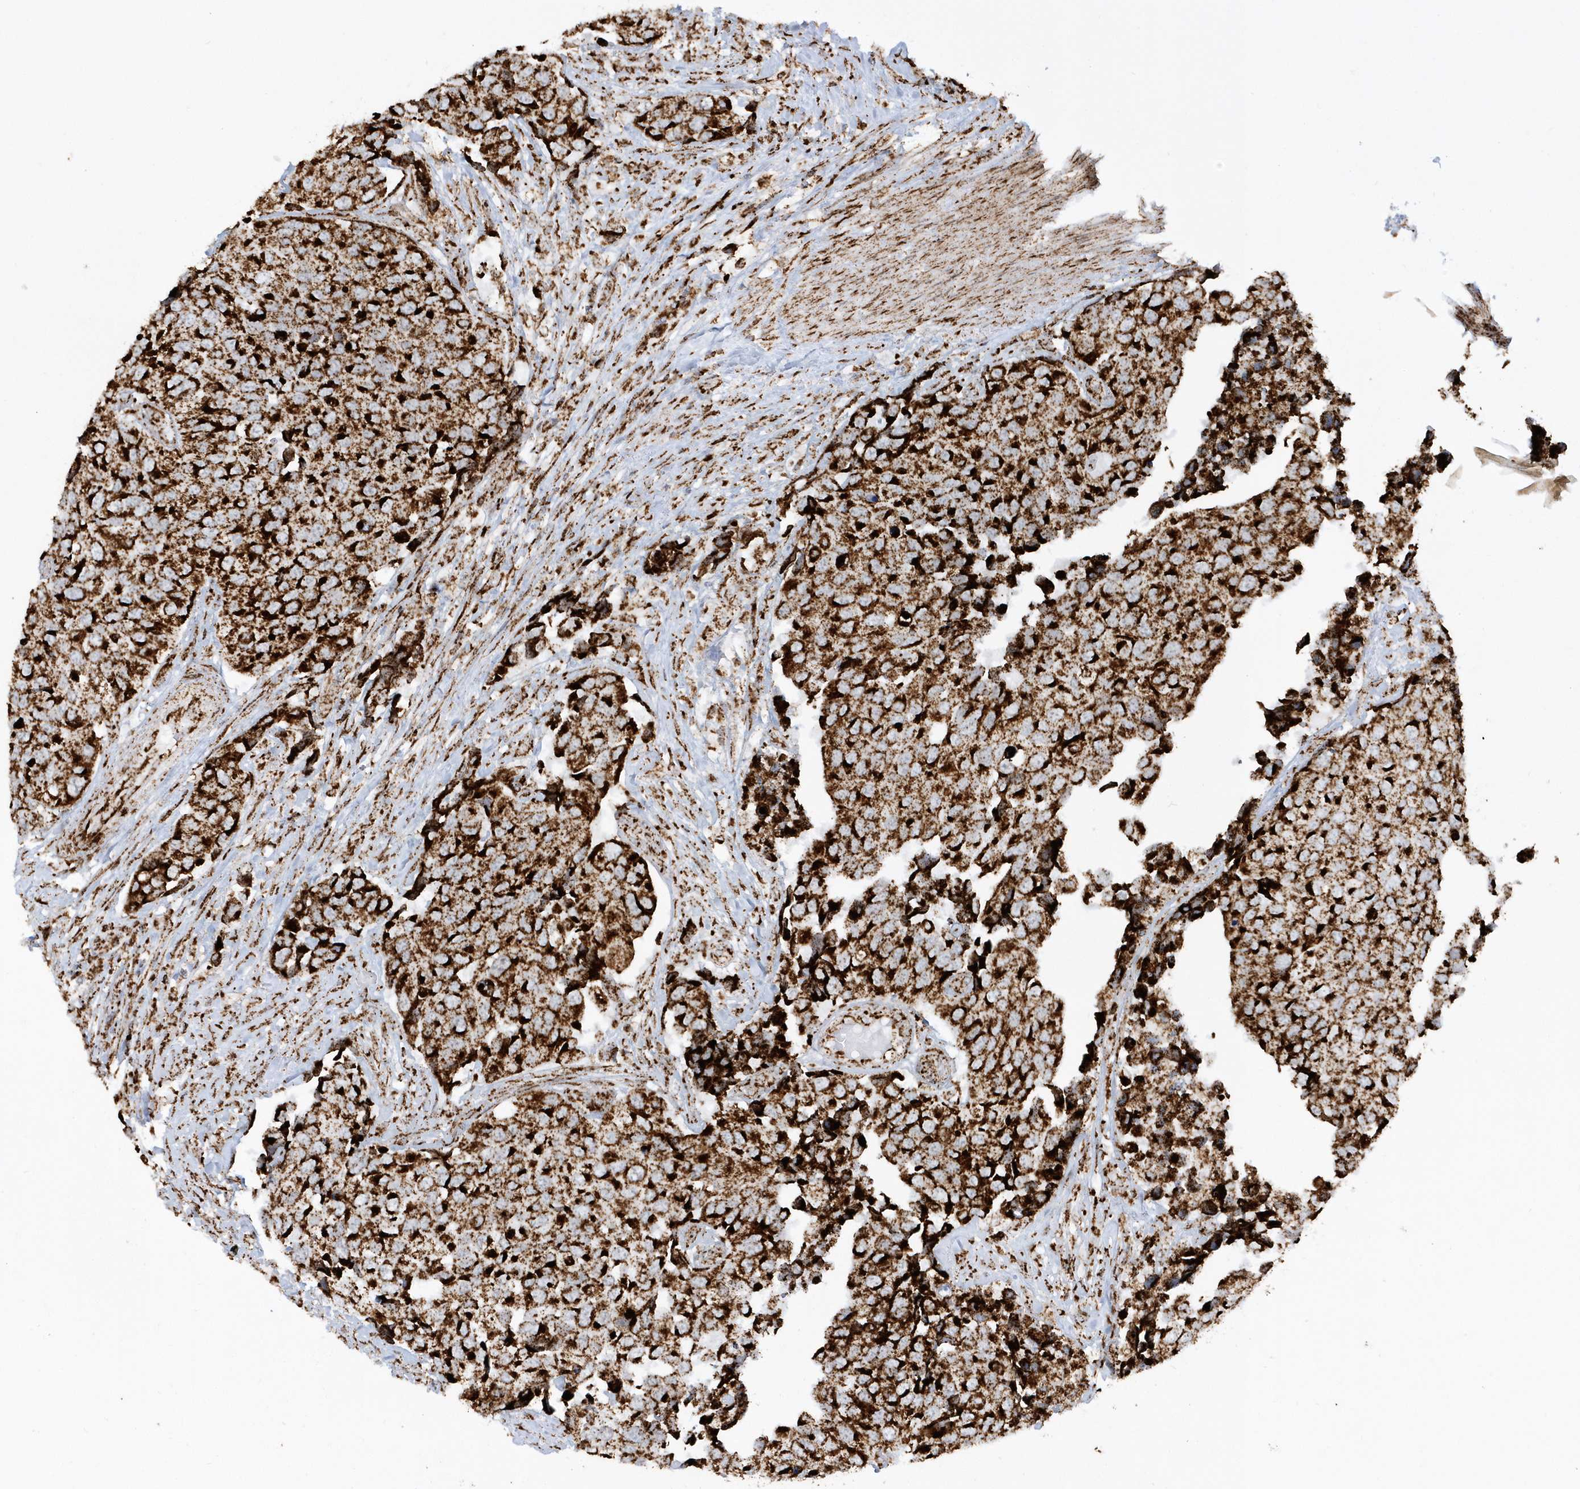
{"staining": {"intensity": "strong", "quantity": ">75%", "location": "cytoplasmic/membranous"}, "tissue": "urothelial cancer", "cell_type": "Tumor cells", "image_type": "cancer", "snomed": [{"axis": "morphology", "description": "Urothelial carcinoma, High grade"}, {"axis": "topography", "description": "Urinary bladder"}], "caption": "Human urothelial cancer stained for a protein (brown) displays strong cytoplasmic/membranous positive expression in approximately >75% of tumor cells.", "gene": "CRY2", "patient": {"sex": "male", "age": 74}}